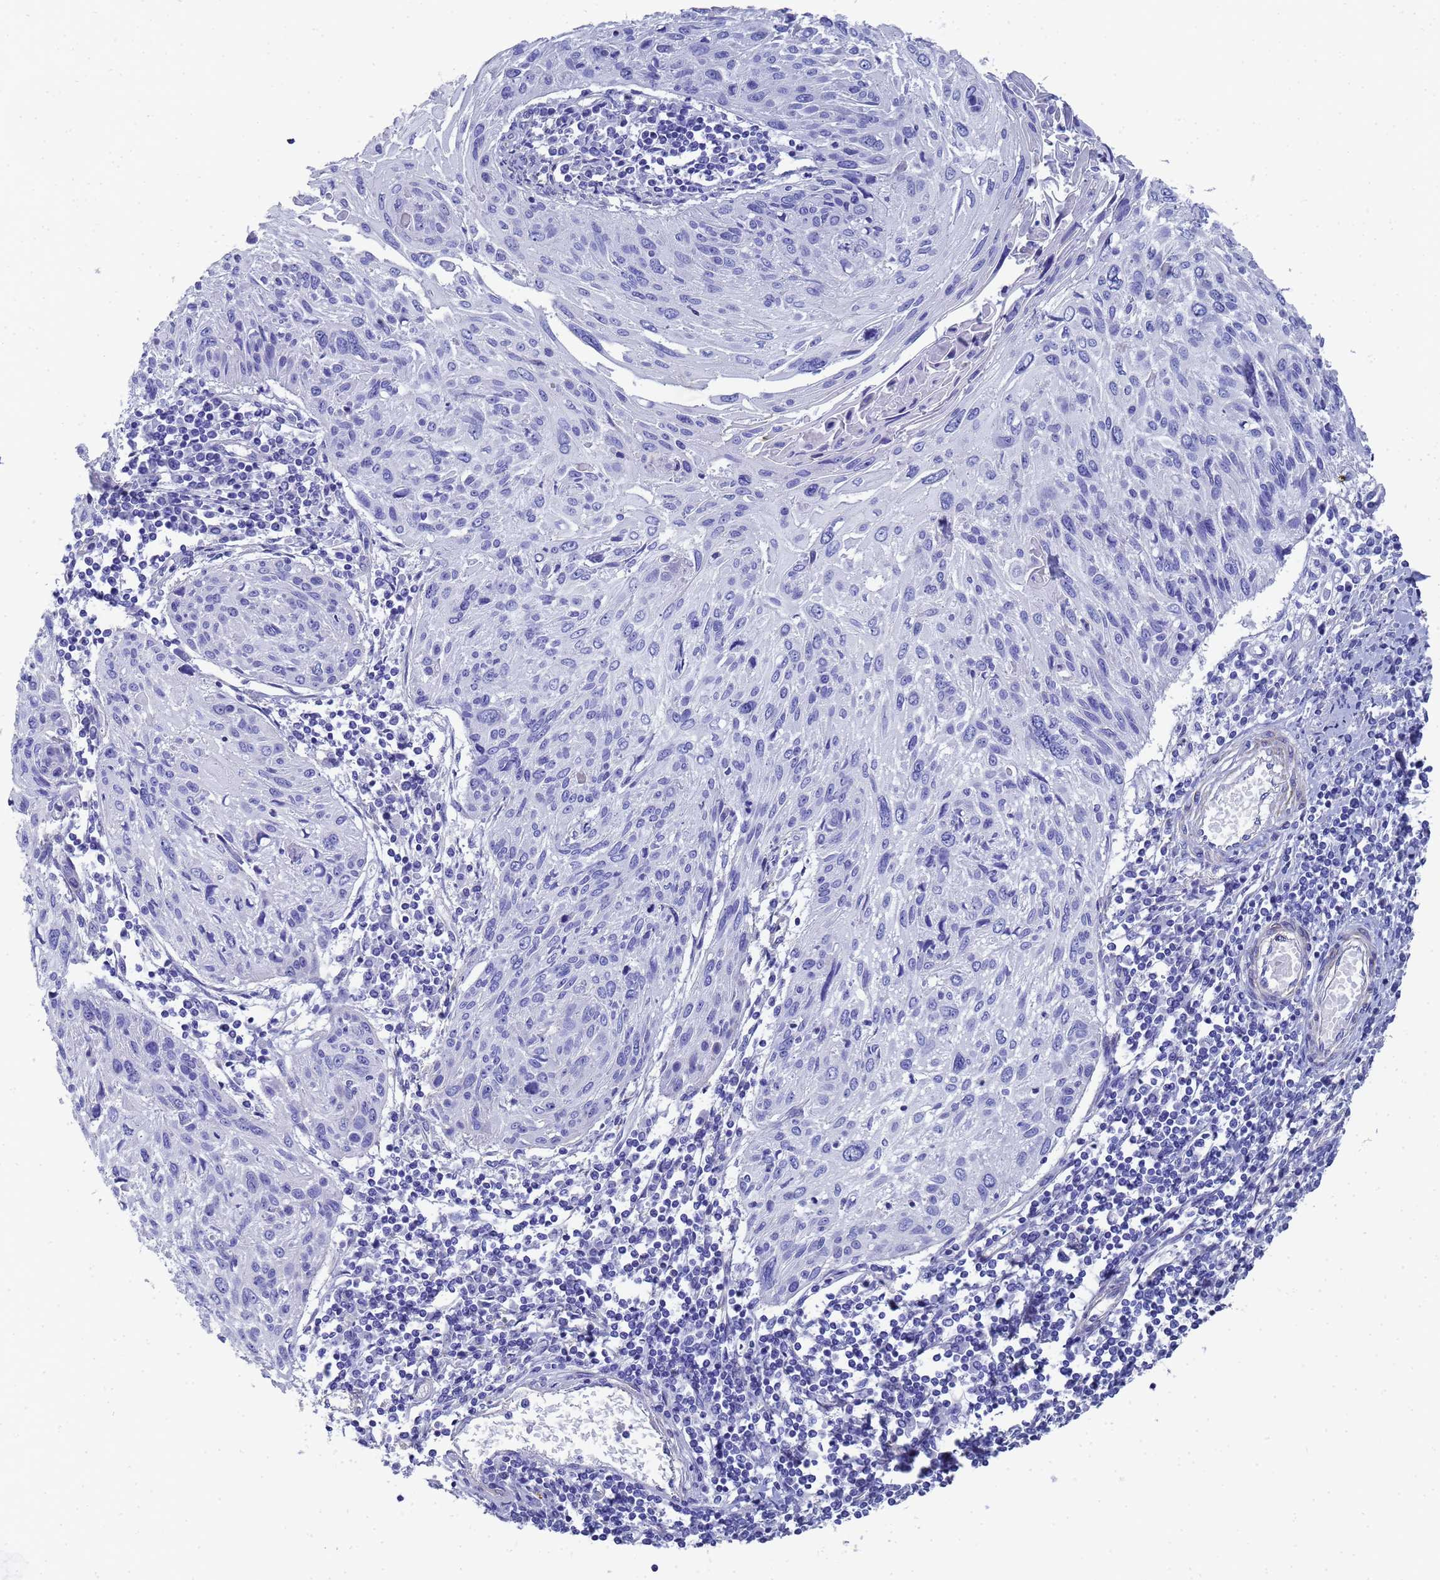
{"staining": {"intensity": "negative", "quantity": "none", "location": "none"}, "tissue": "cervical cancer", "cell_type": "Tumor cells", "image_type": "cancer", "snomed": [{"axis": "morphology", "description": "Squamous cell carcinoma, NOS"}, {"axis": "topography", "description": "Cervix"}], "caption": "Image shows no protein positivity in tumor cells of cervical squamous cell carcinoma tissue.", "gene": "TUBB1", "patient": {"sex": "female", "age": 51}}